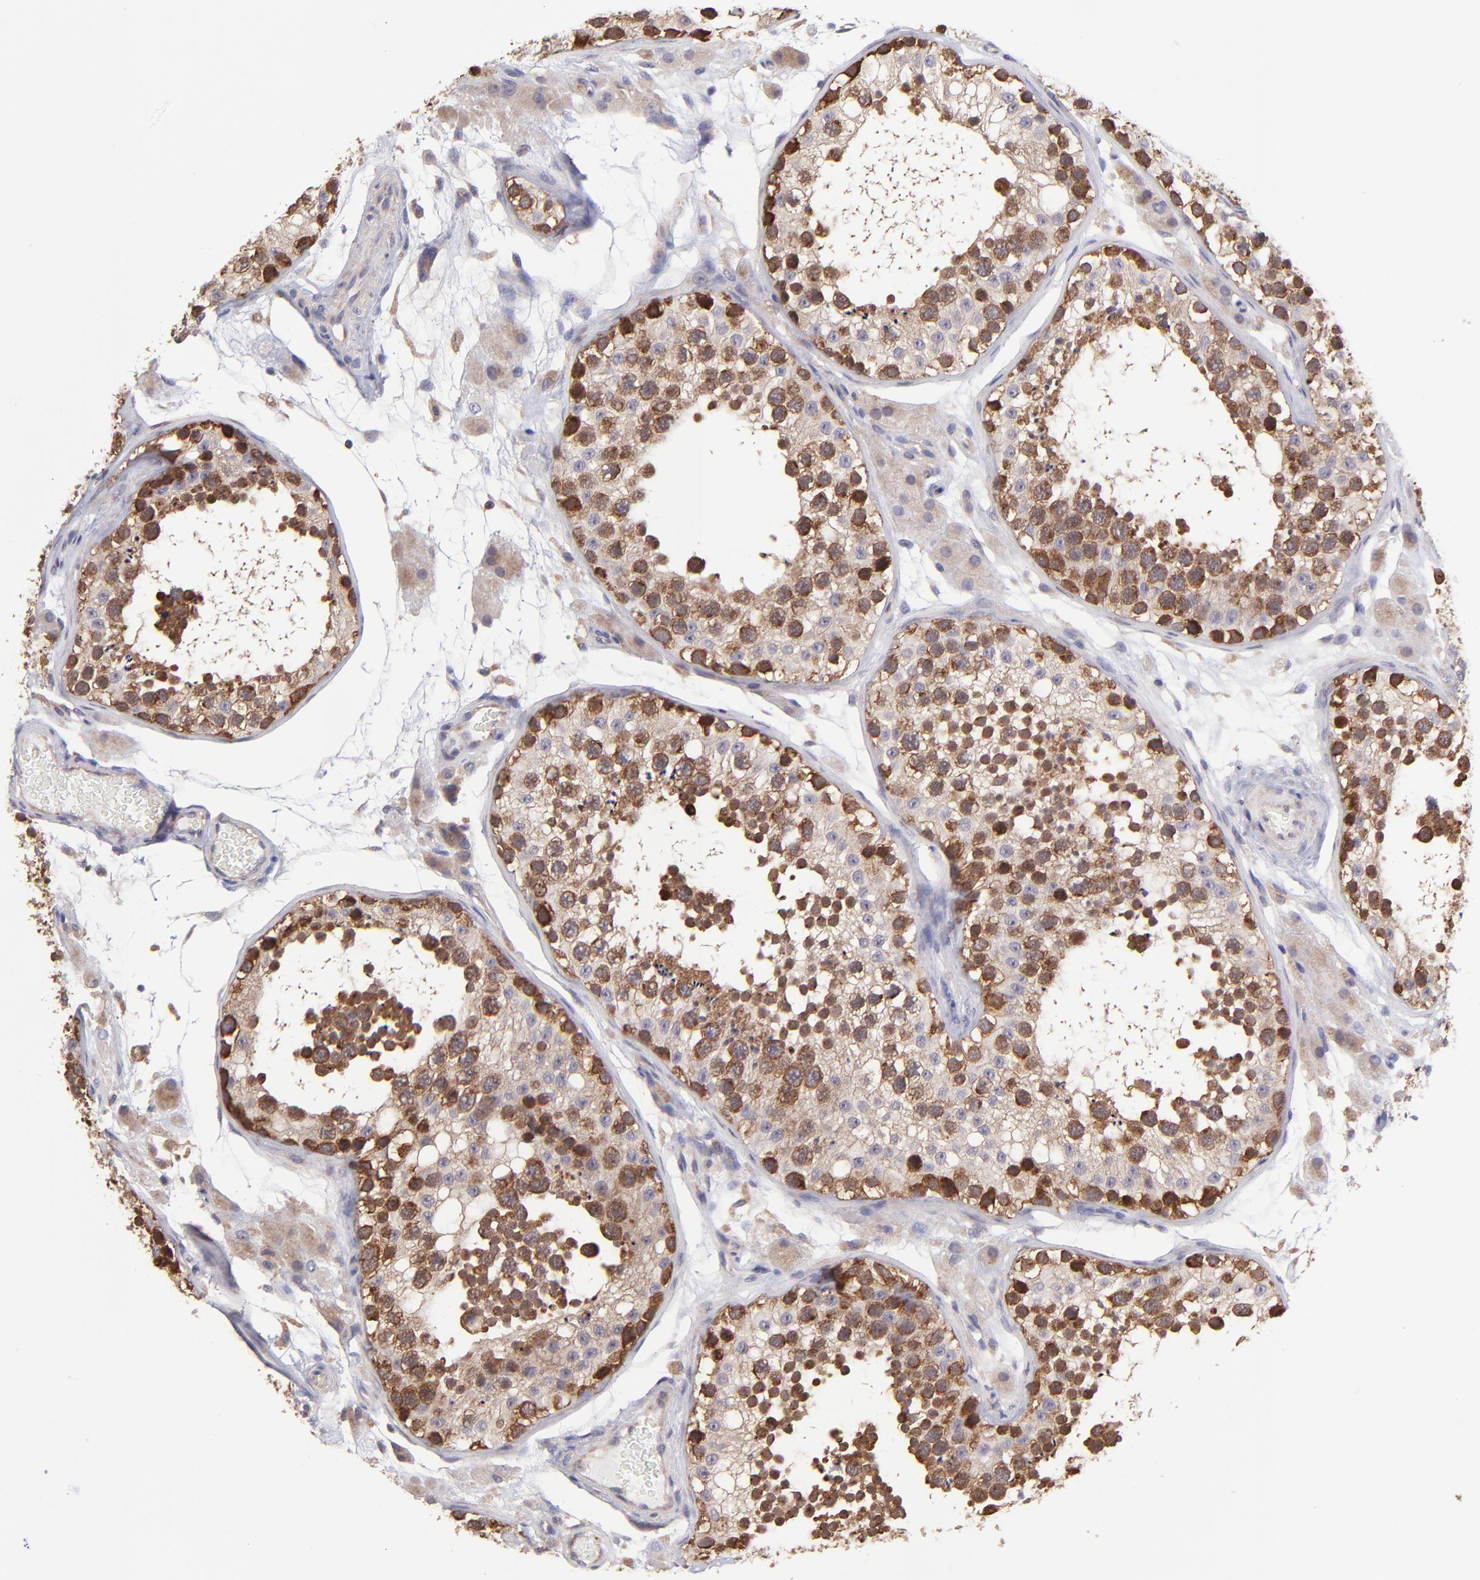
{"staining": {"intensity": "strong", "quantity": "25%-75%", "location": "cytoplasmic/membranous,nuclear"}, "tissue": "testis", "cell_type": "Cells in seminiferous ducts", "image_type": "normal", "snomed": [{"axis": "morphology", "description": "Normal tissue, NOS"}, {"axis": "topography", "description": "Testis"}], "caption": "The histopathology image exhibits staining of benign testis, revealing strong cytoplasmic/membranous,nuclear protein positivity (brown color) within cells in seminiferous ducts.", "gene": "NSF", "patient": {"sex": "male", "age": 26}}